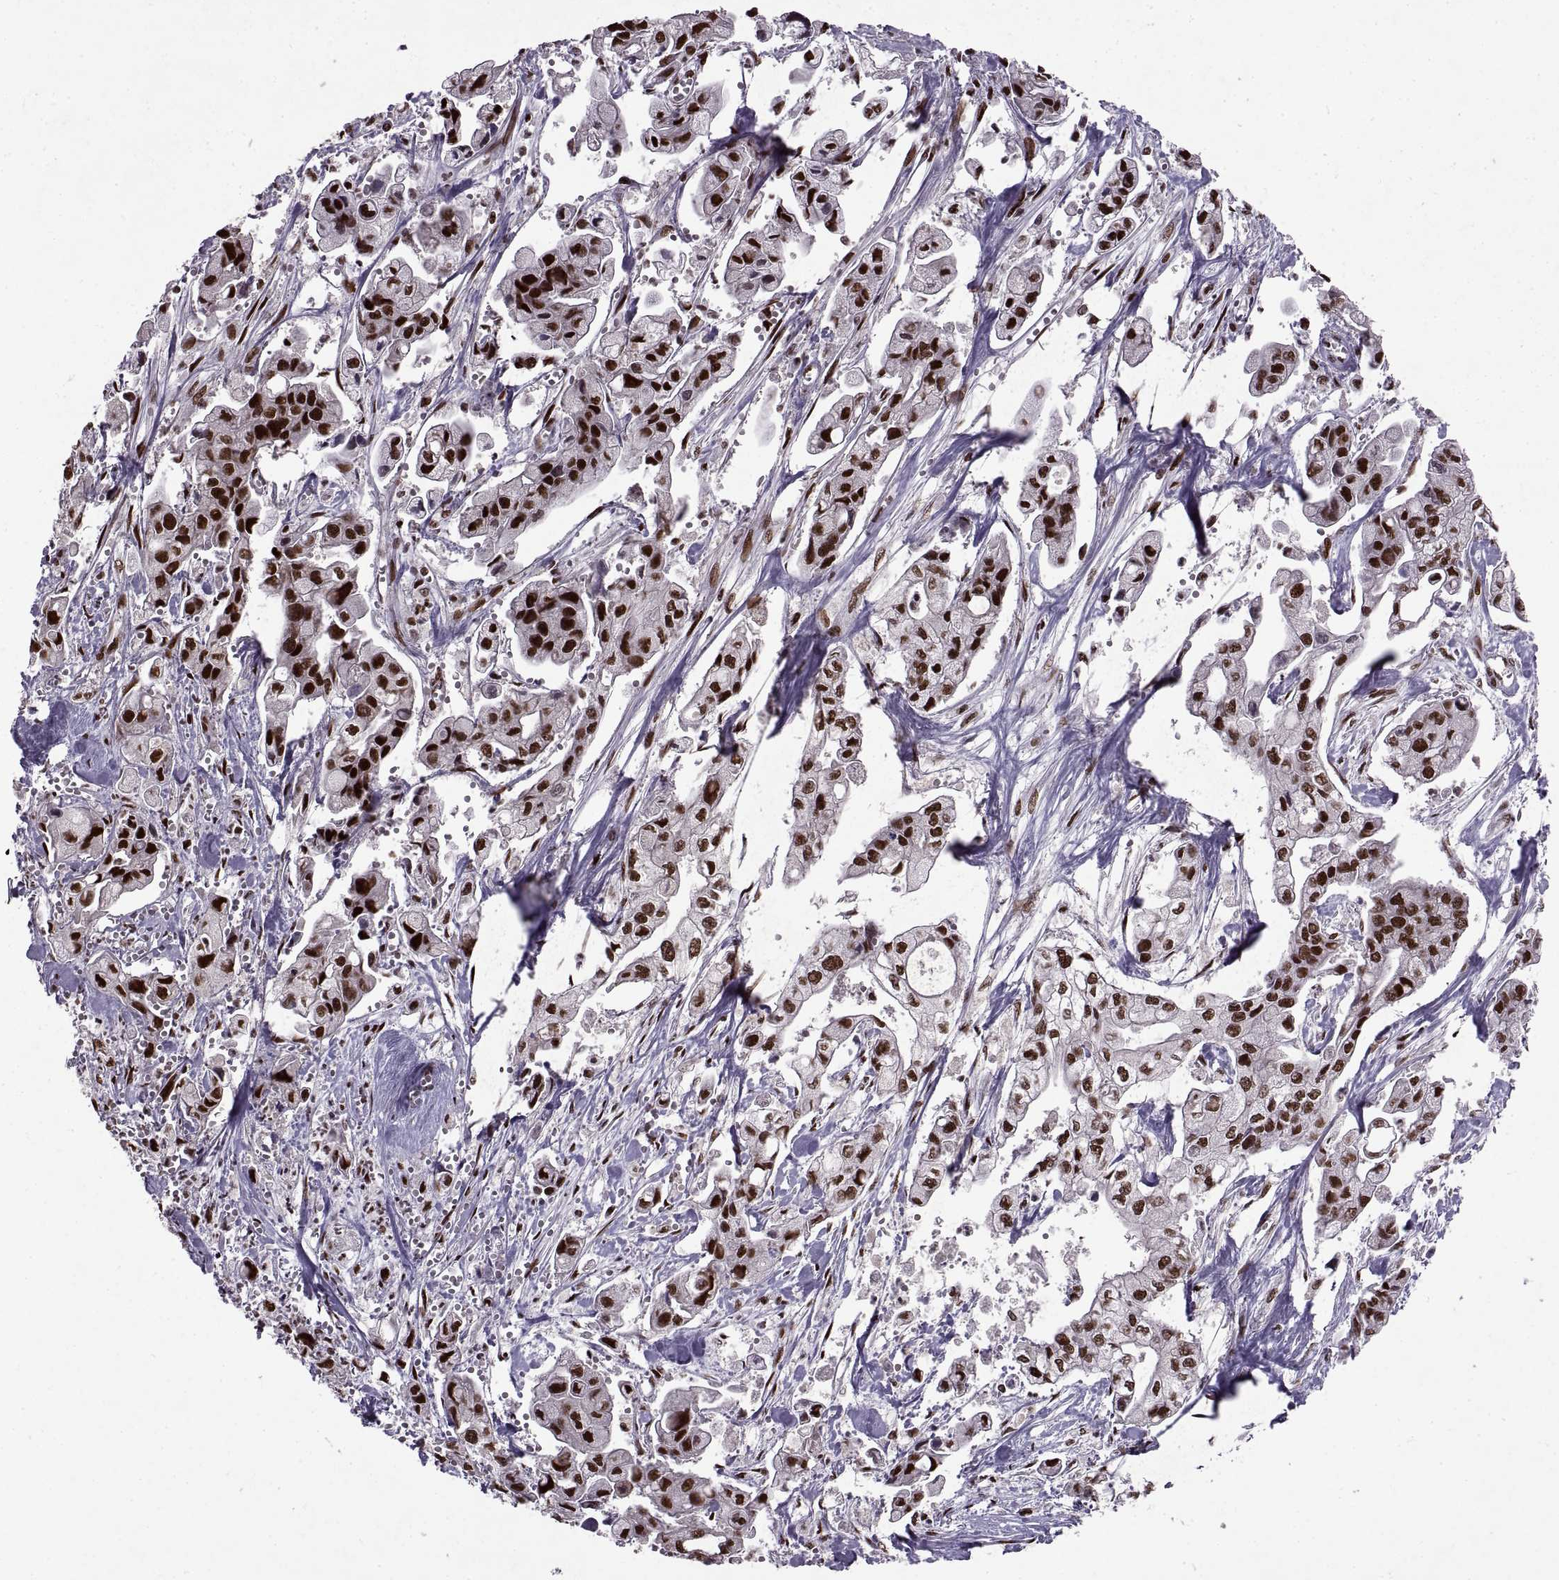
{"staining": {"intensity": "strong", "quantity": ">75%", "location": "nuclear"}, "tissue": "pancreatic cancer", "cell_type": "Tumor cells", "image_type": "cancer", "snomed": [{"axis": "morphology", "description": "Adenocarcinoma, NOS"}, {"axis": "topography", "description": "Pancreas"}], "caption": "IHC staining of pancreatic cancer, which exhibits high levels of strong nuclear expression in about >75% of tumor cells indicating strong nuclear protein staining. The staining was performed using DAB (brown) for protein detection and nuclei were counterstained in hematoxylin (blue).", "gene": "MT1E", "patient": {"sex": "male", "age": 70}}